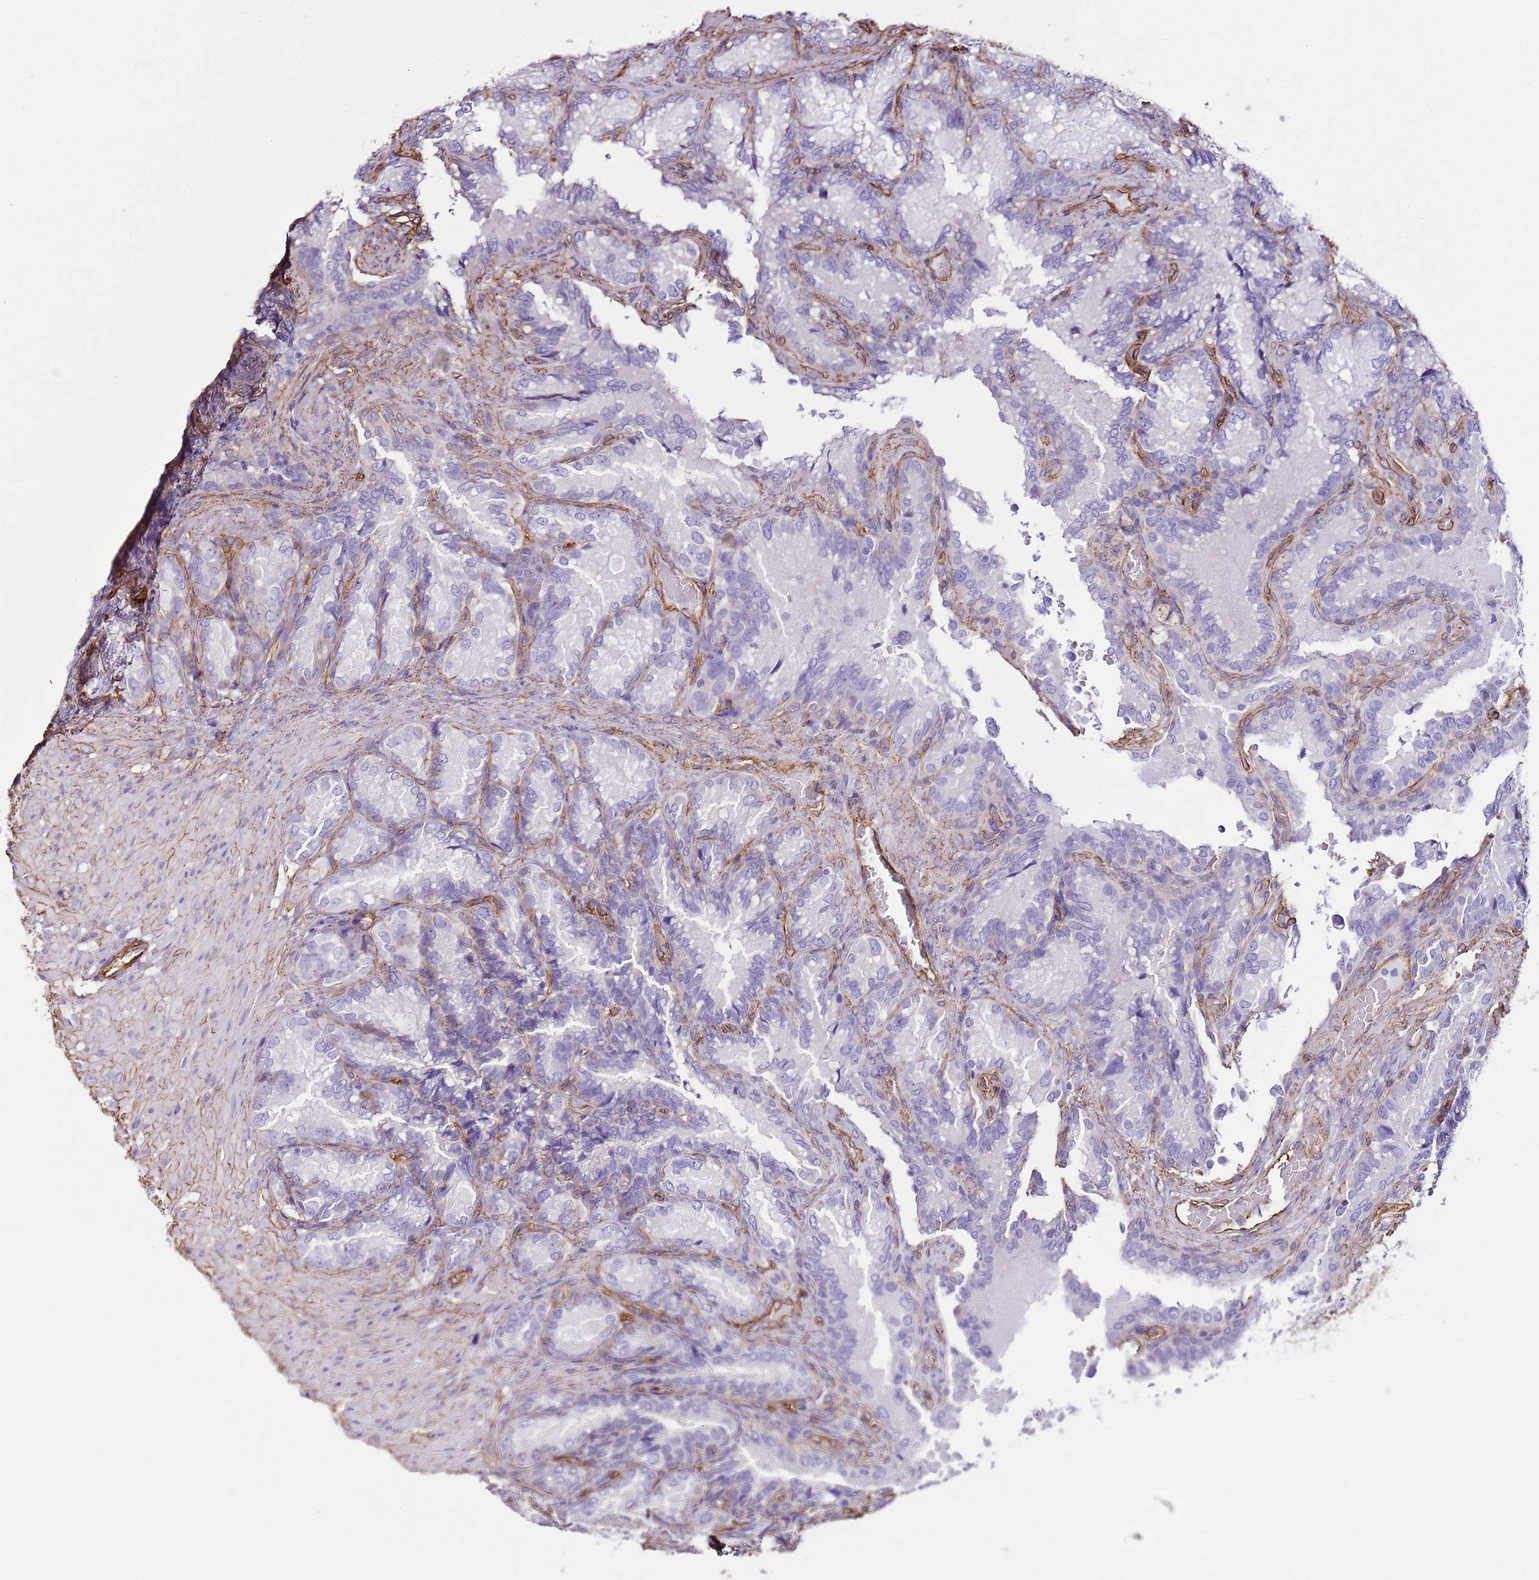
{"staining": {"intensity": "negative", "quantity": "none", "location": "none"}, "tissue": "seminal vesicle", "cell_type": "Glandular cells", "image_type": "normal", "snomed": [{"axis": "morphology", "description": "Normal tissue, NOS"}, {"axis": "topography", "description": "Seminal veicle"}], "caption": "Immunohistochemistry histopathology image of benign seminal vesicle: human seminal vesicle stained with DAB exhibits no significant protein staining in glandular cells. (Immunohistochemistry (ihc), brightfield microscopy, high magnification).", "gene": "CTDSPL", "patient": {"sex": "male", "age": 58}}